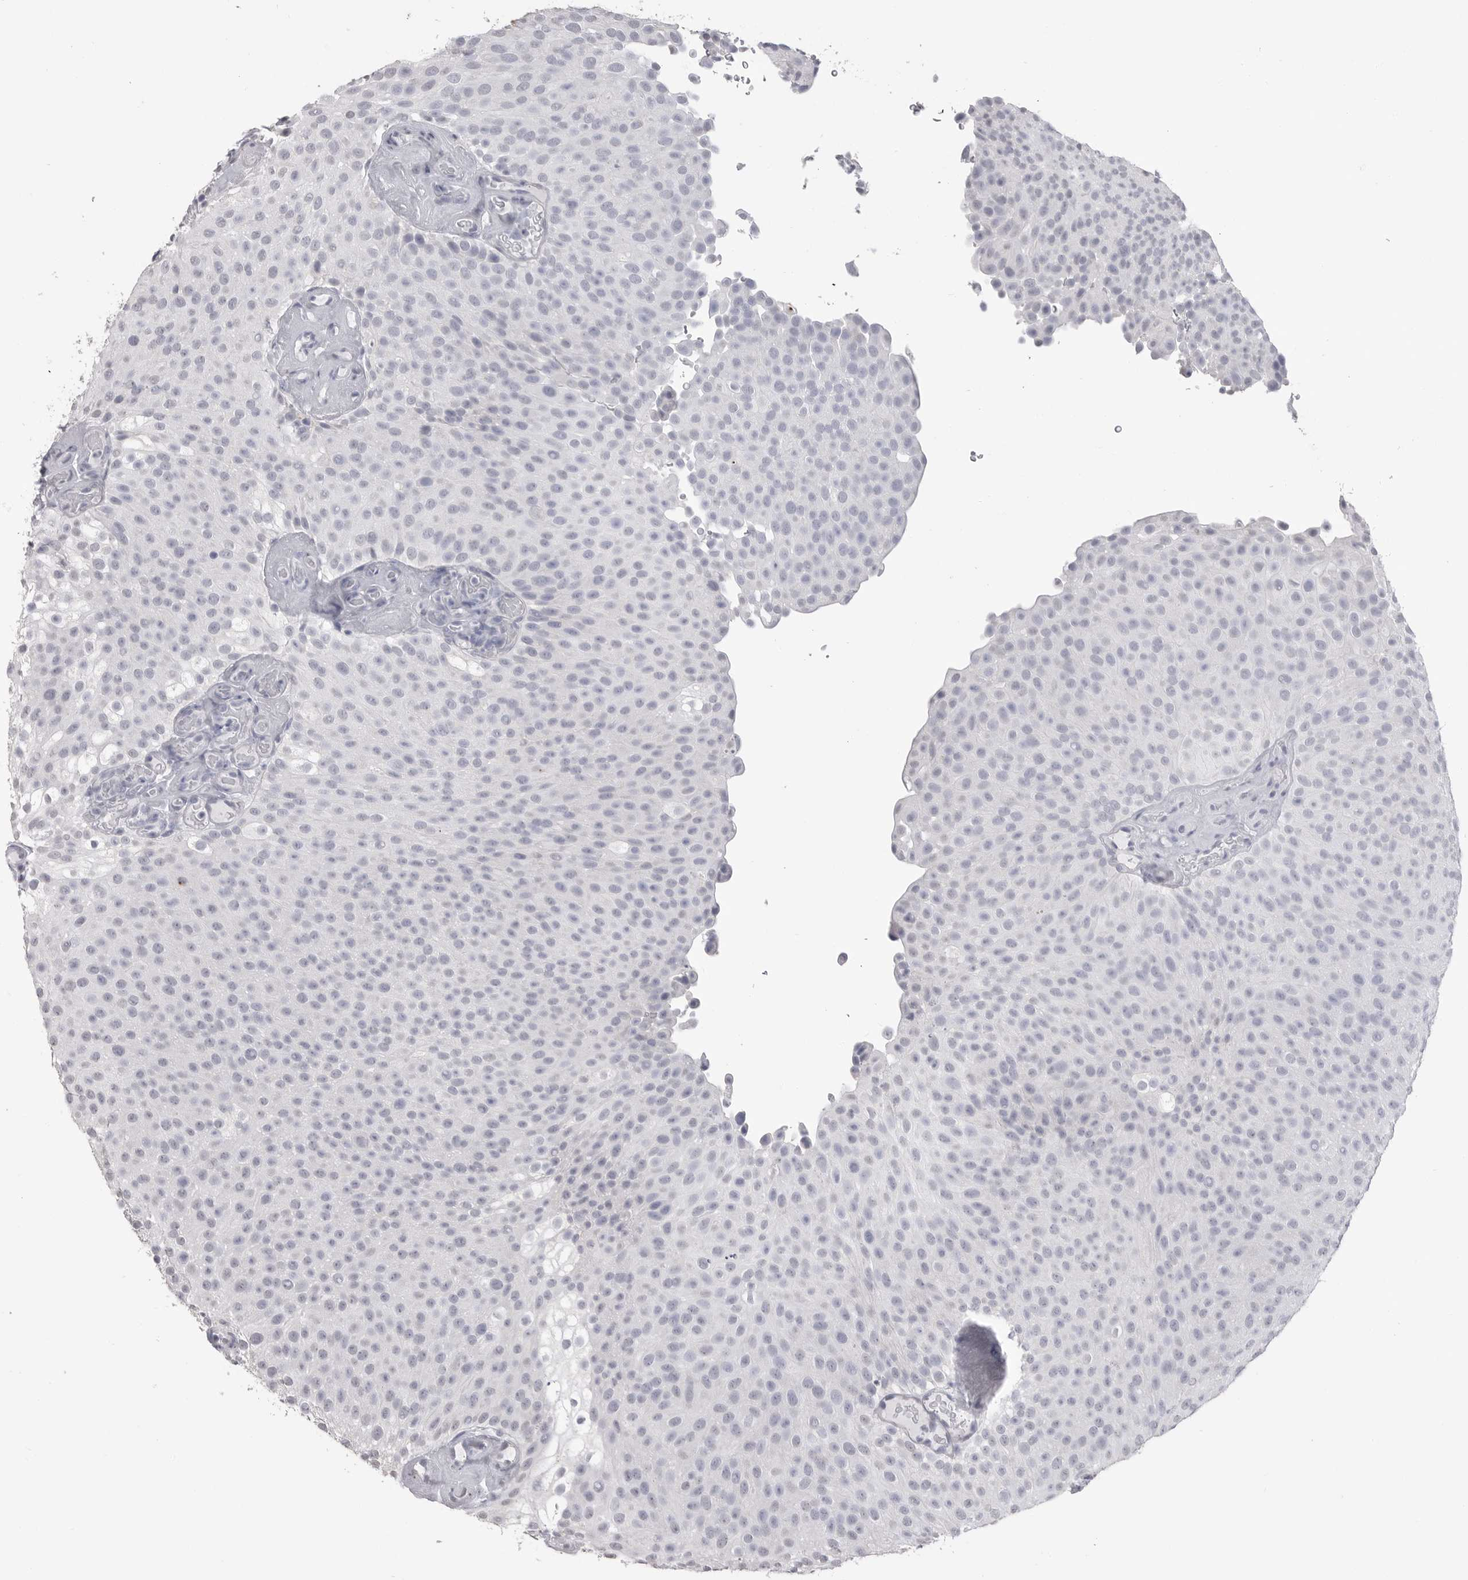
{"staining": {"intensity": "negative", "quantity": "none", "location": "none"}, "tissue": "urothelial cancer", "cell_type": "Tumor cells", "image_type": "cancer", "snomed": [{"axis": "morphology", "description": "Urothelial carcinoma, Low grade"}, {"axis": "topography", "description": "Urinary bladder"}], "caption": "Protein analysis of urothelial cancer demonstrates no significant expression in tumor cells. Nuclei are stained in blue.", "gene": "ICAM5", "patient": {"sex": "male", "age": 78}}